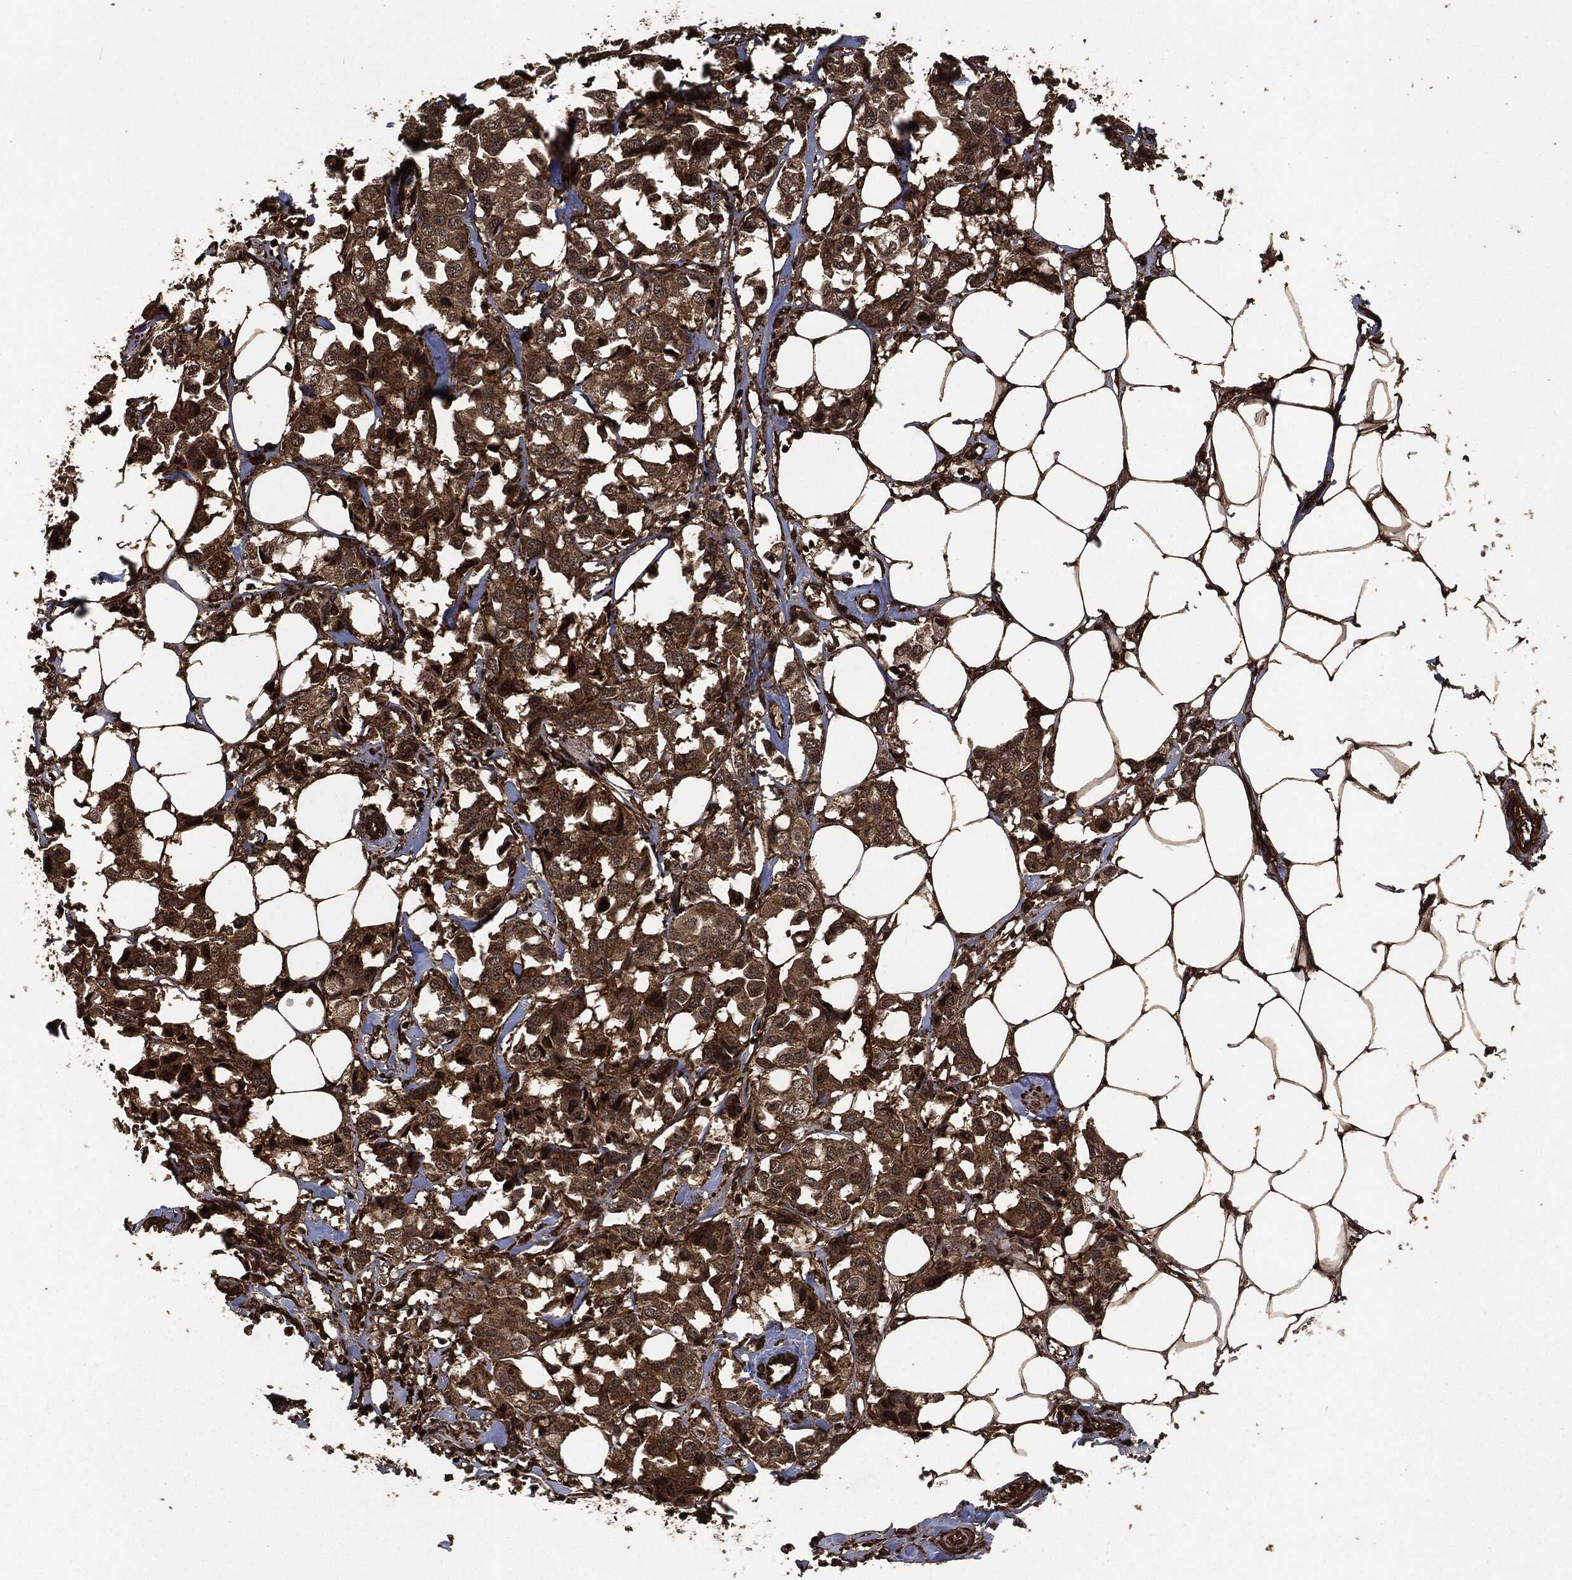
{"staining": {"intensity": "moderate", "quantity": ">75%", "location": "cytoplasmic/membranous"}, "tissue": "breast cancer", "cell_type": "Tumor cells", "image_type": "cancer", "snomed": [{"axis": "morphology", "description": "Duct carcinoma"}, {"axis": "topography", "description": "Breast"}], "caption": "This micrograph displays breast cancer stained with immunohistochemistry (IHC) to label a protein in brown. The cytoplasmic/membranous of tumor cells show moderate positivity for the protein. Nuclei are counter-stained blue.", "gene": "HRAS", "patient": {"sex": "female", "age": 80}}